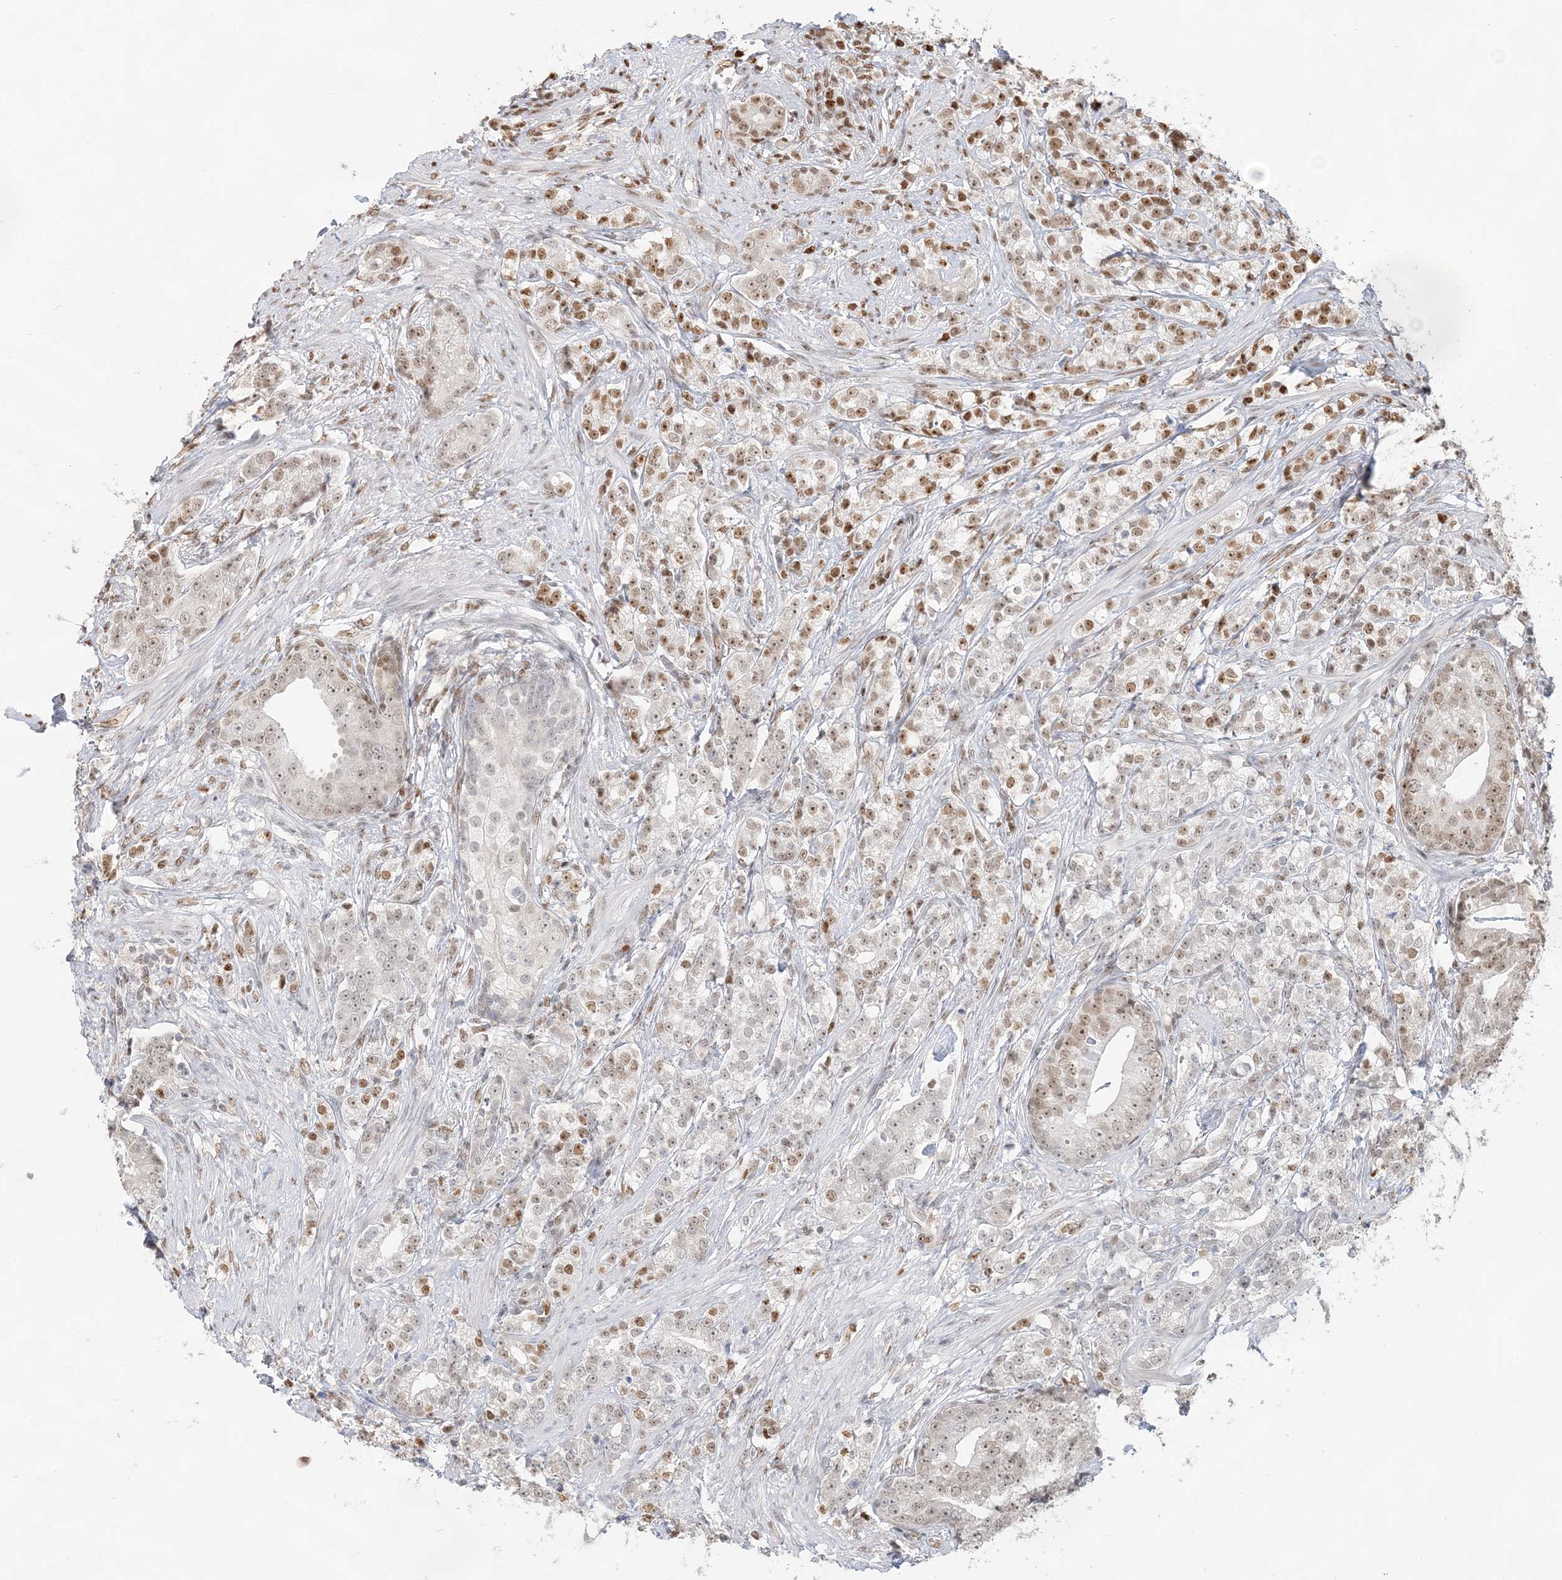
{"staining": {"intensity": "moderate", "quantity": ">75%", "location": "nuclear"}, "tissue": "prostate cancer", "cell_type": "Tumor cells", "image_type": "cancer", "snomed": [{"axis": "morphology", "description": "Adenocarcinoma, High grade"}, {"axis": "topography", "description": "Prostate"}], "caption": "Prostate adenocarcinoma (high-grade) stained with DAB IHC demonstrates medium levels of moderate nuclear expression in about >75% of tumor cells. The protein of interest is stained brown, and the nuclei are stained in blue (DAB IHC with brightfield microscopy, high magnification).", "gene": "SUMO2", "patient": {"sex": "male", "age": 69}}